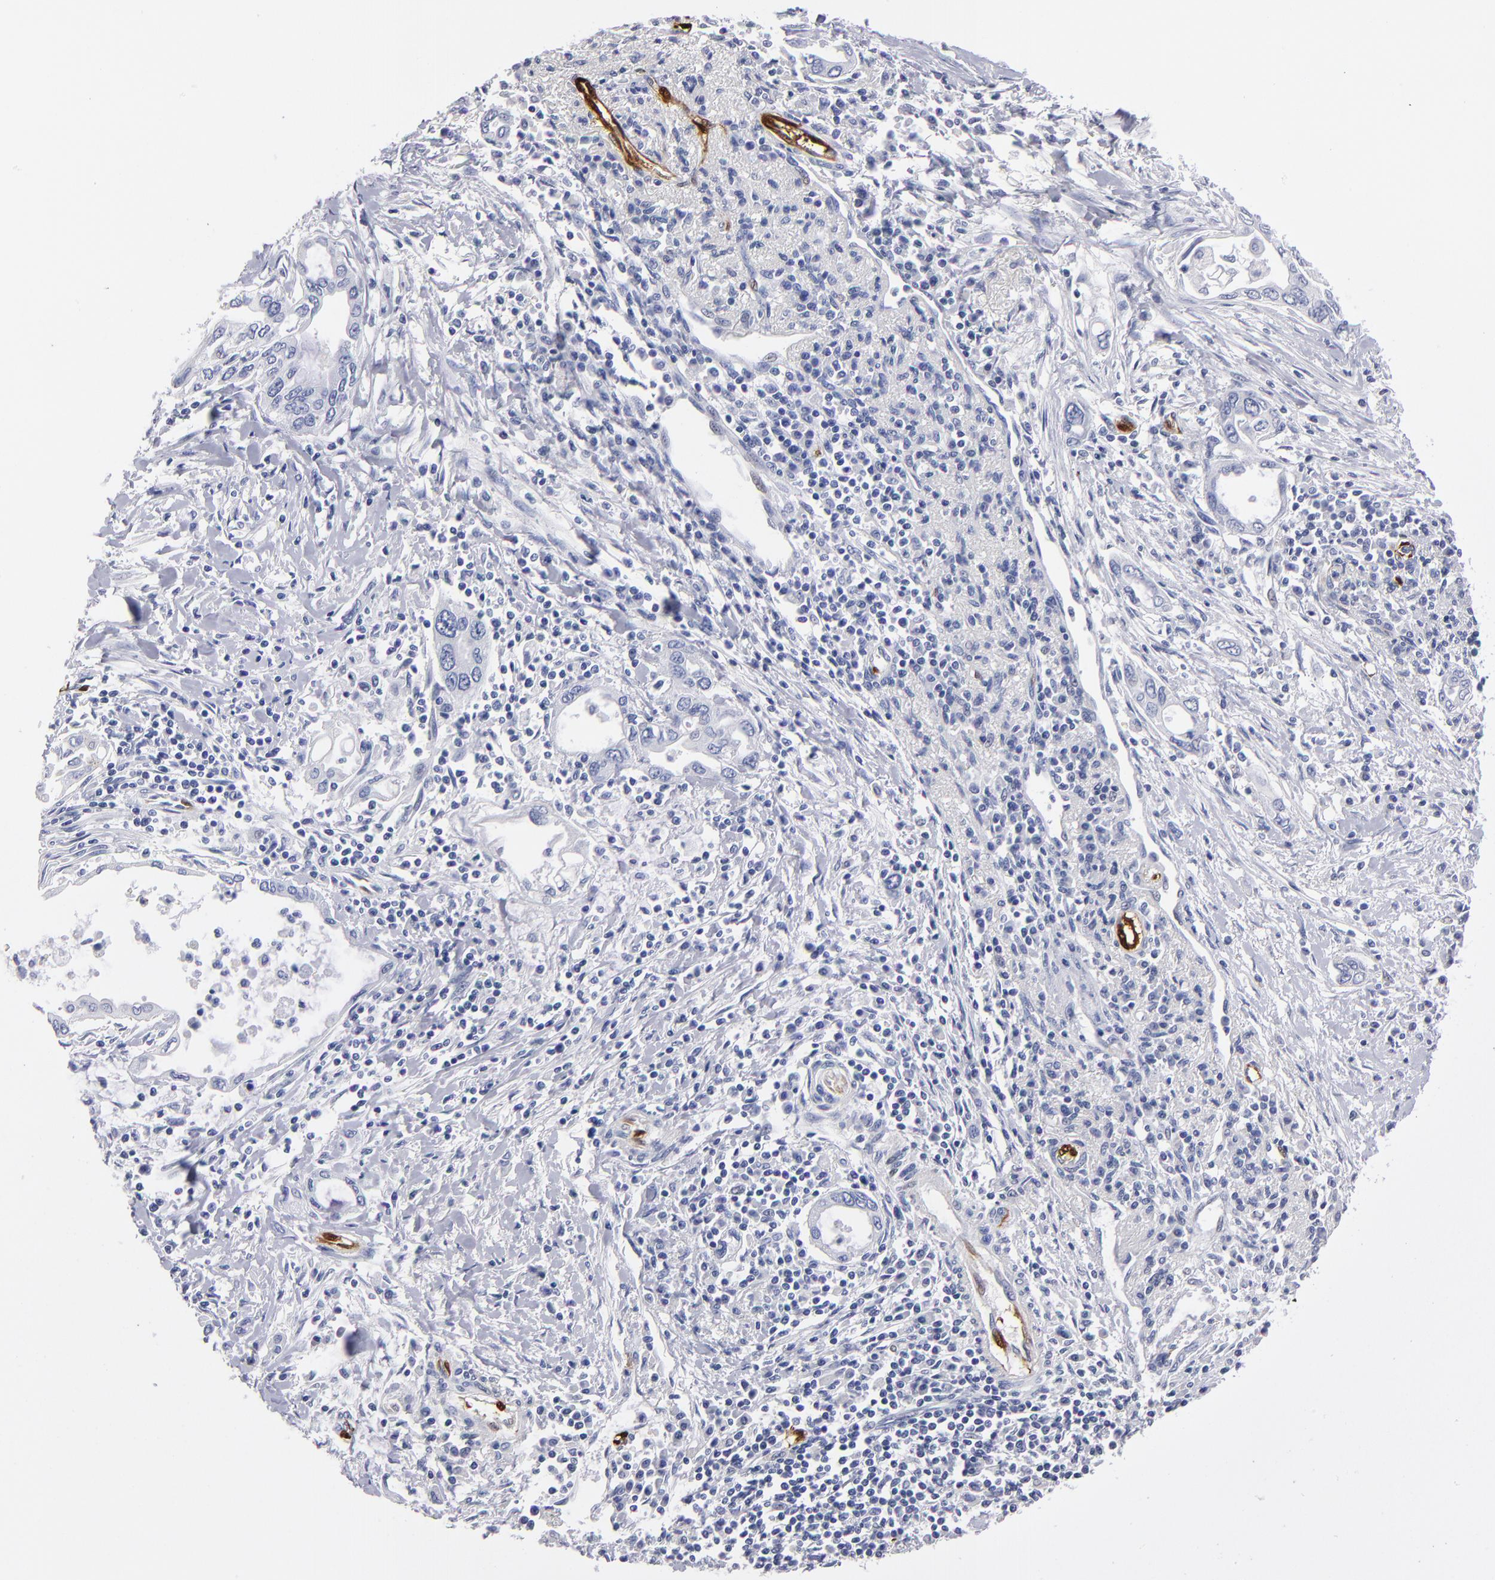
{"staining": {"intensity": "negative", "quantity": "none", "location": "none"}, "tissue": "pancreatic cancer", "cell_type": "Tumor cells", "image_type": "cancer", "snomed": [{"axis": "morphology", "description": "Adenocarcinoma, NOS"}, {"axis": "topography", "description": "Pancreas"}], "caption": "There is no significant positivity in tumor cells of pancreatic cancer.", "gene": "FABP4", "patient": {"sex": "female", "age": 57}}